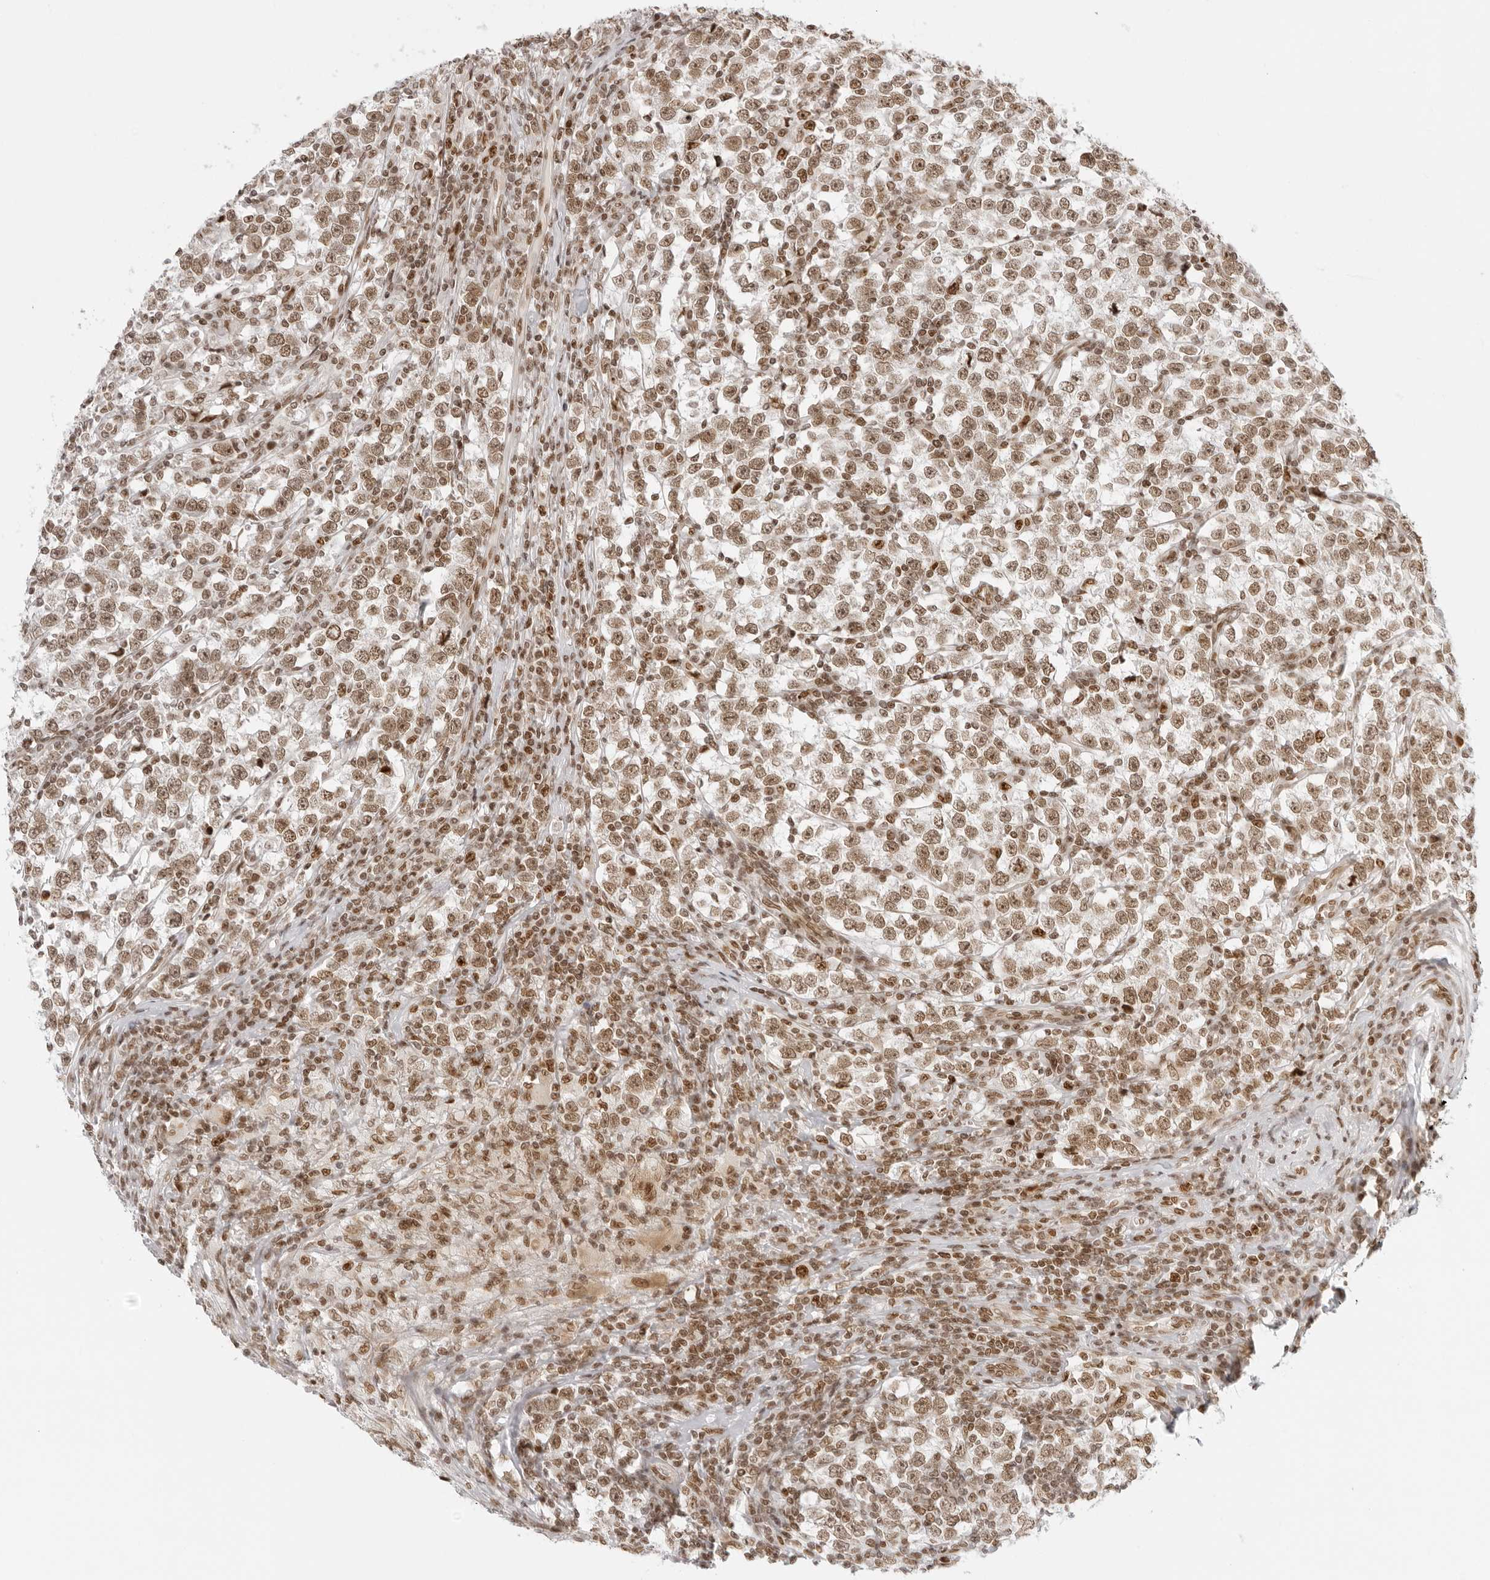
{"staining": {"intensity": "moderate", "quantity": ">75%", "location": "nuclear"}, "tissue": "testis cancer", "cell_type": "Tumor cells", "image_type": "cancer", "snomed": [{"axis": "morphology", "description": "Normal tissue, NOS"}, {"axis": "morphology", "description": "Seminoma, NOS"}, {"axis": "topography", "description": "Testis"}], "caption": "Testis cancer was stained to show a protein in brown. There is medium levels of moderate nuclear expression in about >75% of tumor cells. The staining is performed using DAB brown chromogen to label protein expression. The nuclei are counter-stained blue using hematoxylin.", "gene": "RCC1", "patient": {"sex": "male", "age": 43}}